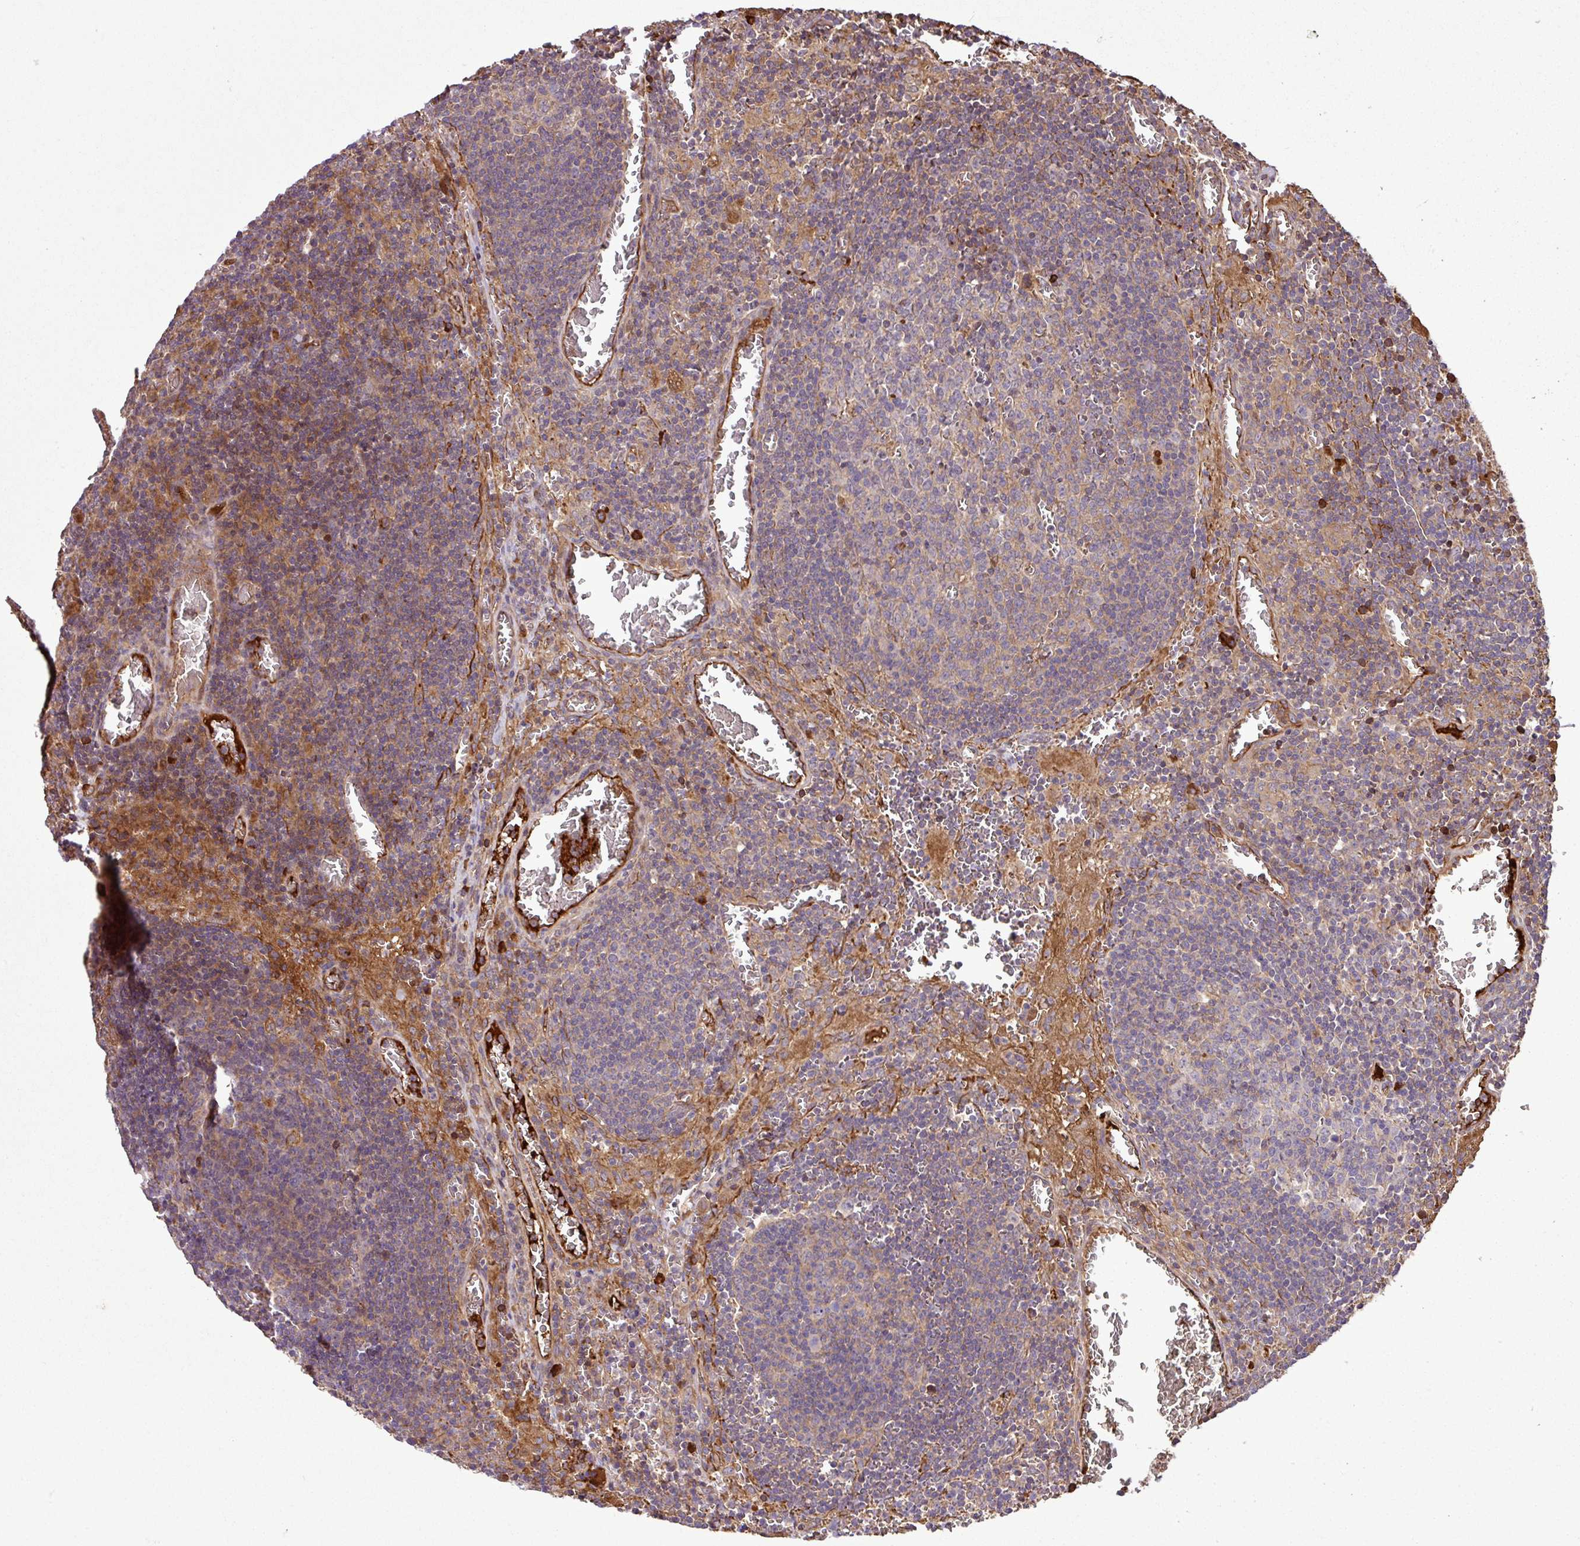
{"staining": {"intensity": "moderate", "quantity": "<25%", "location": "cytoplasmic/membranous"}, "tissue": "lymph node", "cell_type": "Germinal center cells", "image_type": "normal", "snomed": [{"axis": "morphology", "description": "Normal tissue, NOS"}, {"axis": "topography", "description": "Lymph node"}], "caption": "Benign lymph node was stained to show a protein in brown. There is low levels of moderate cytoplasmic/membranous positivity in about <25% of germinal center cells.", "gene": "ZNF266", "patient": {"sex": "male", "age": 50}}